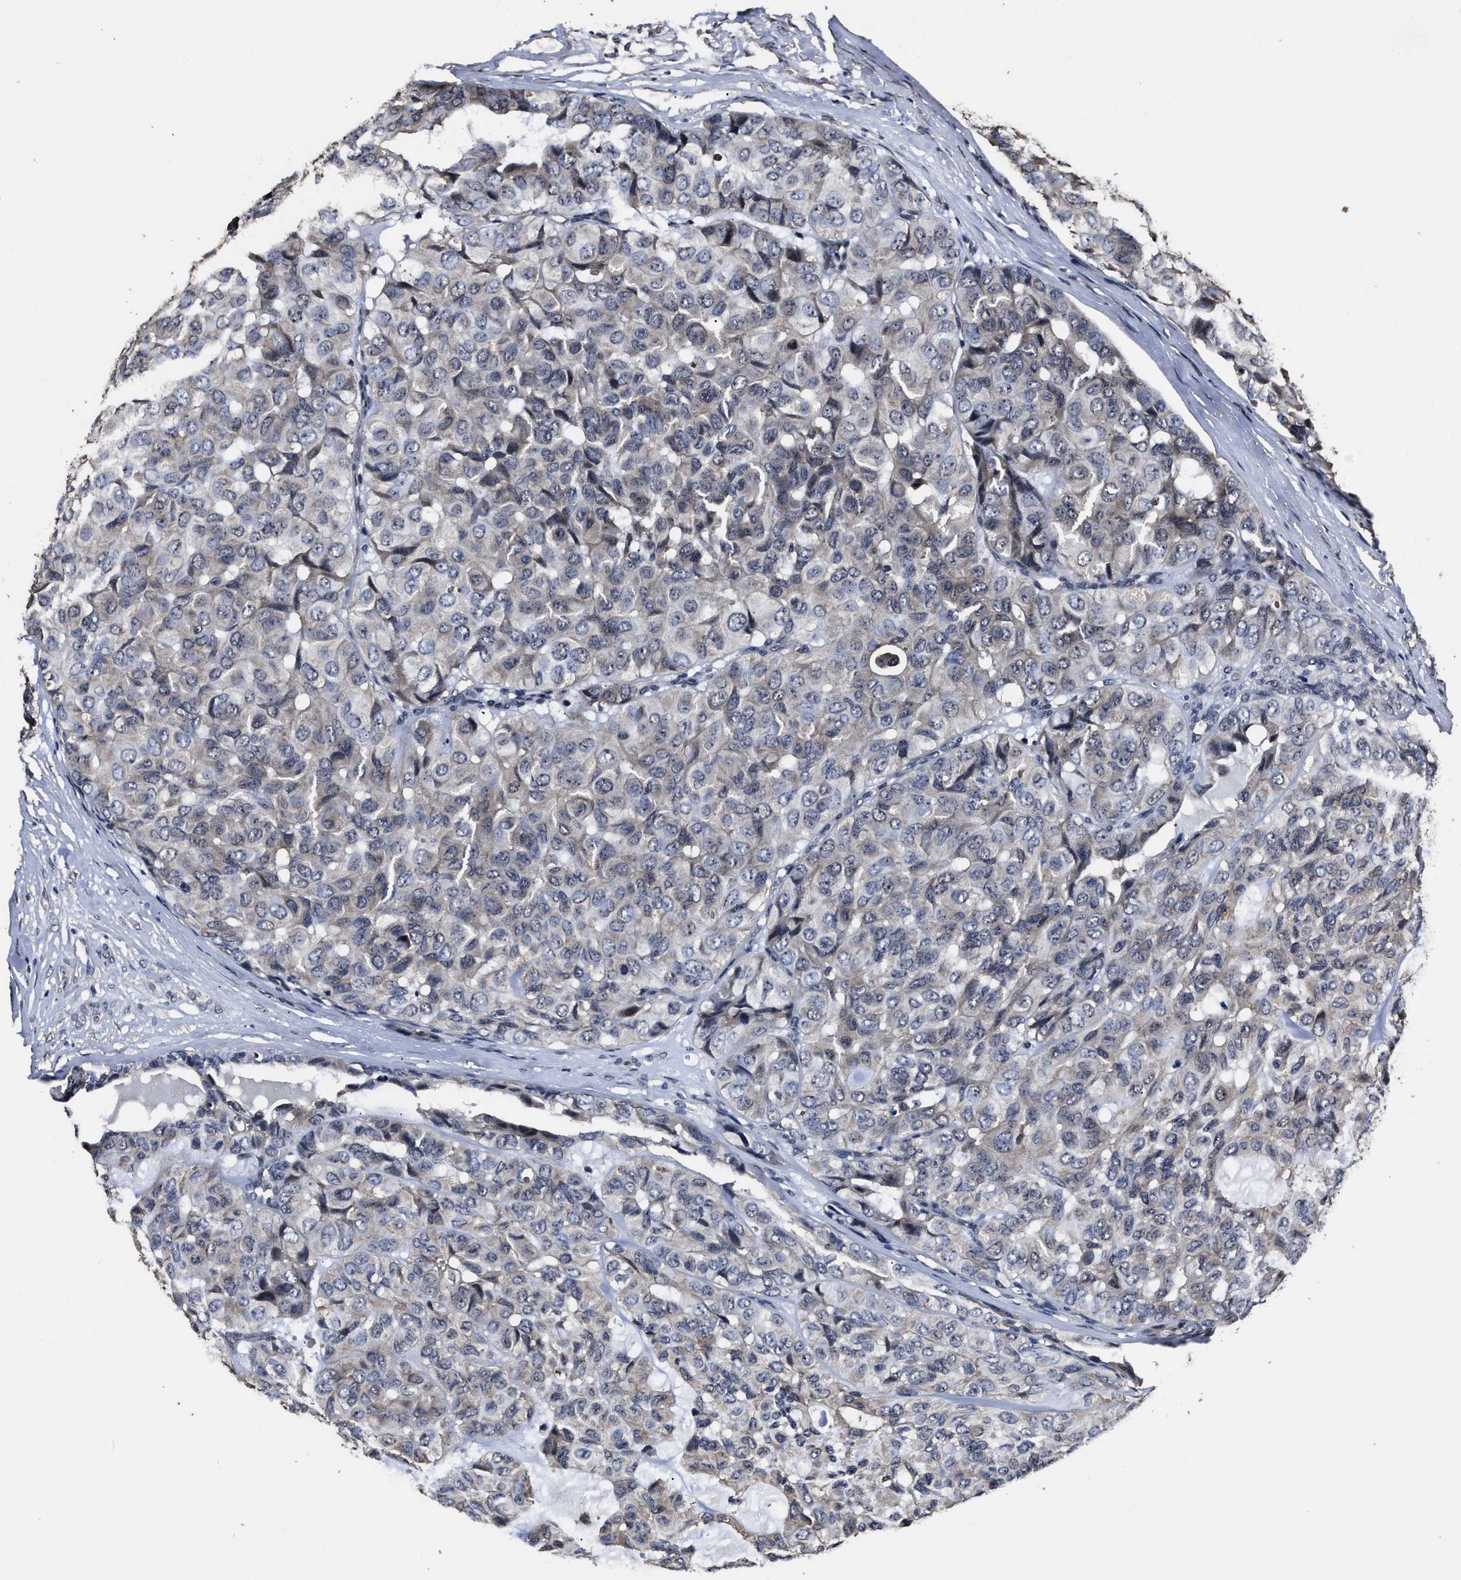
{"staining": {"intensity": "negative", "quantity": "none", "location": "none"}, "tissue": "head and neck cancer", "cell_type": "Tumor cells", "image_type": "cancer", "snomed": [{"axis": "morphology", "description": "Adenocarcinoma, NOS"}, {"axis": "topography", "description": "Salivary gland, NOS"}, {"axis": "topography", "description": "Head-Neck"}], "caption": "Image shows no significant protein staining in tumor cells of head and neck cancer (adenocarcinoma).", "gene": "RSBN1L", "patient": {"sex": "female", "age": 76}}